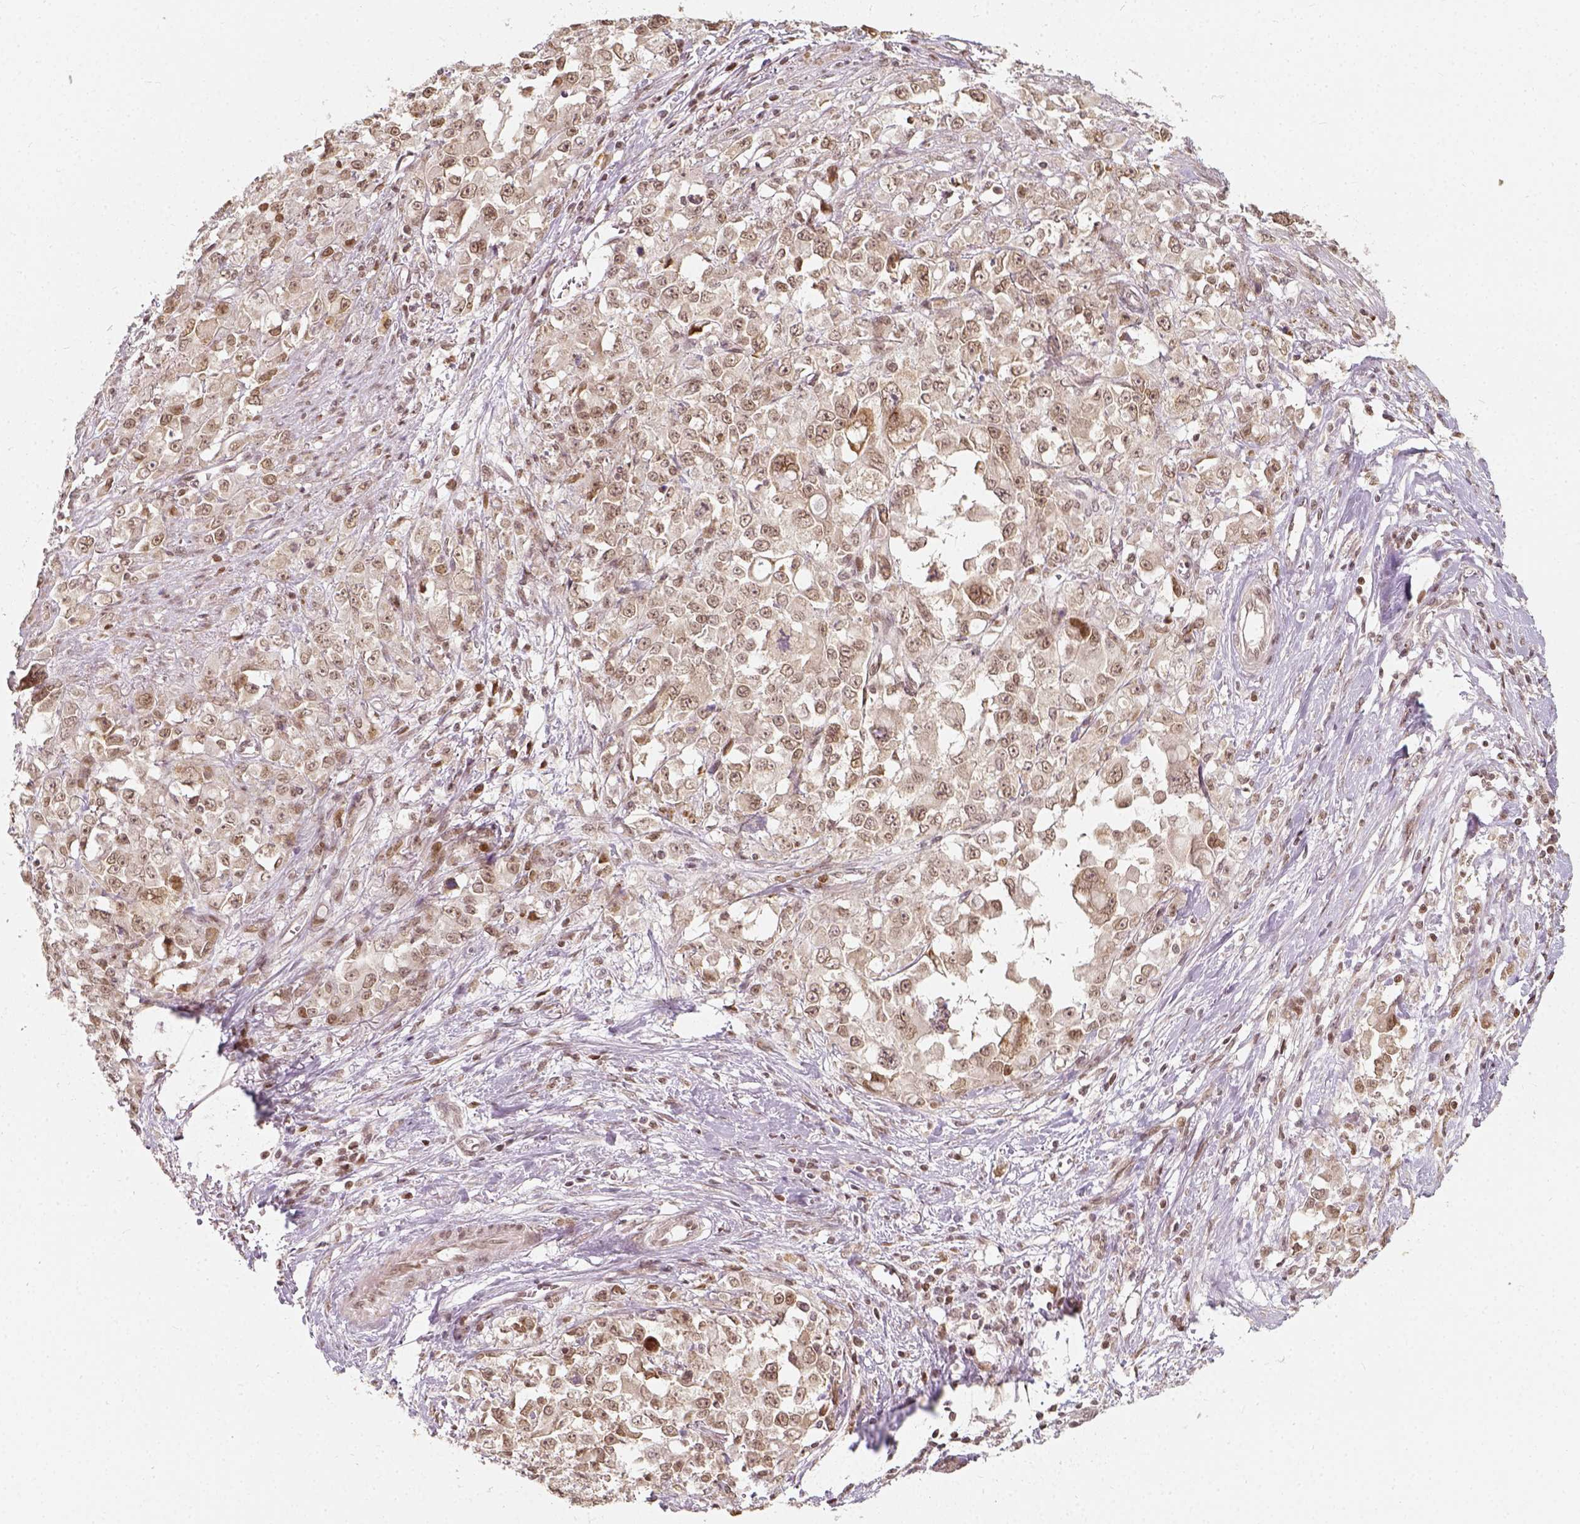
{"staining": {"intensity": "weak", "quantity": ">75%", "location": "nuclear"}, "tissue": "stomach cancer", "cell_type": "Tumor cells", "image_type": "cancer", "snomed": [{"axis": "morphology", "description": "Adenocarcinoma, NOS"}, {"axis": "topography", "description": "Stomach"}], "caption": "This is a histology image of IHC staining of adenocarcinoma (stomach), which shows weak staining in the nuclear of tumor cells.", "gene": "ZMAT3", "patient": {"sex": "female", "age": 76}}